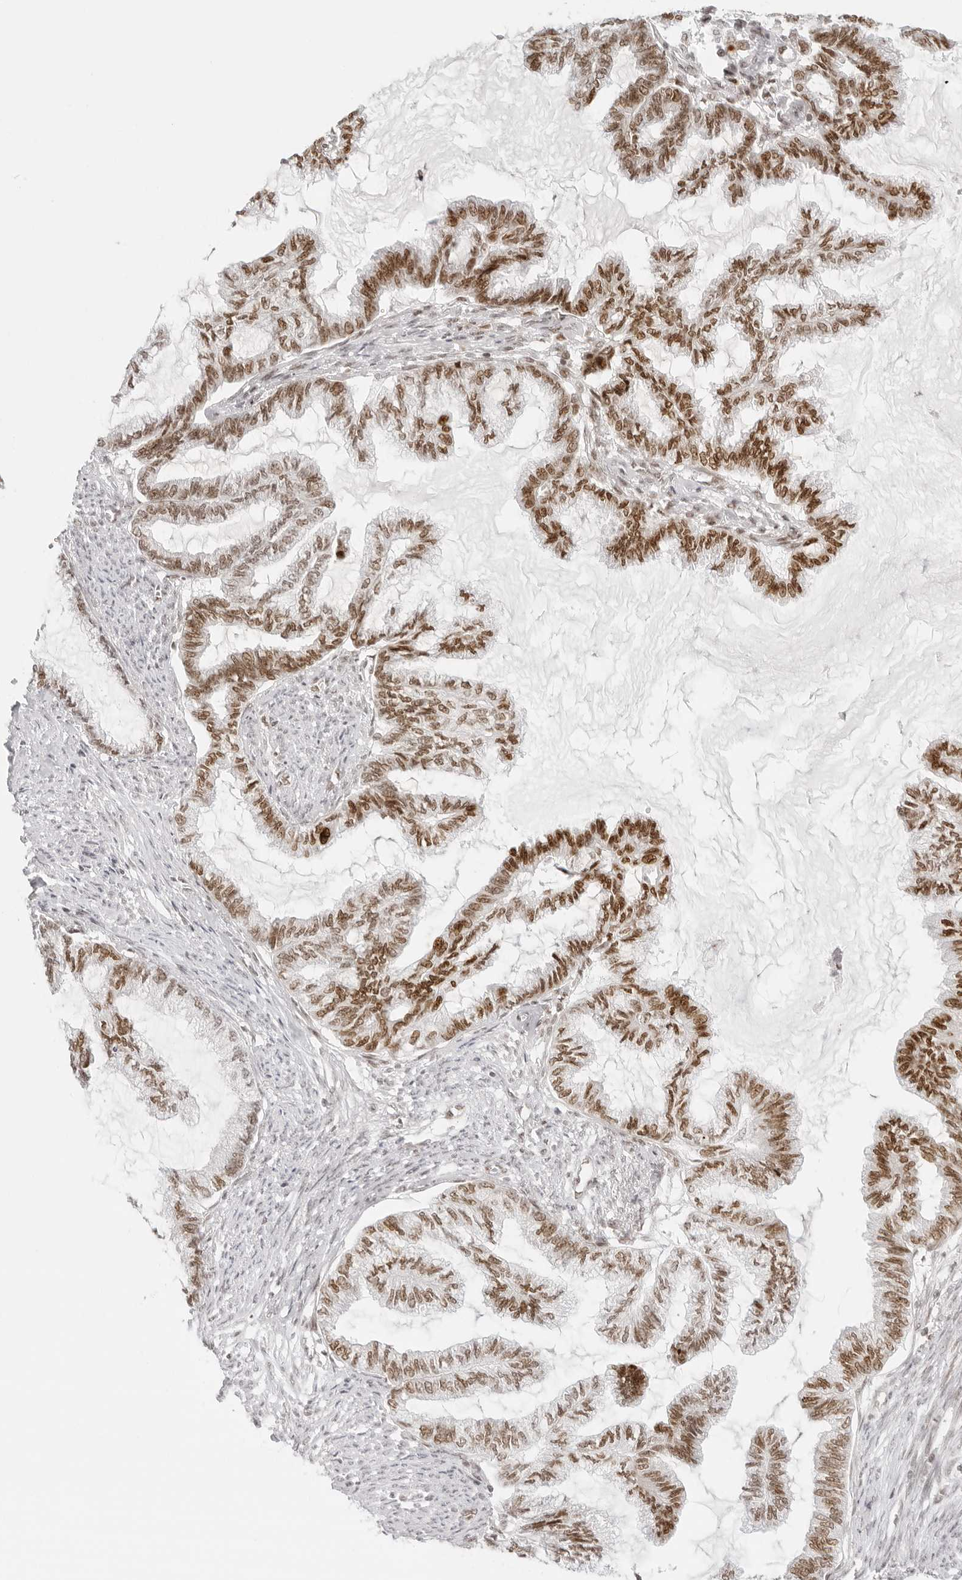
{"staining": {"intensity": "moderate", "quantity": ">75%", "location": "nuclear"}, "tissue": "endometrial cancer", "cell_type": "Tumor cells", "image_type": "cancer", "snomed": [{"axis": "morphology", "description": "Adenocarcinoma, NOS"}, {"axis": "topography", "description": "Endometrium"}], "caption": "Endometrial cancer stained with IHC displays moderate nuclear staining in about >75% of tumor cells. (DAB = brown stain, brightfield microscopy at high magnification).", "gene": "RCC1", "patient": {"sex": "female", "age": 86}}